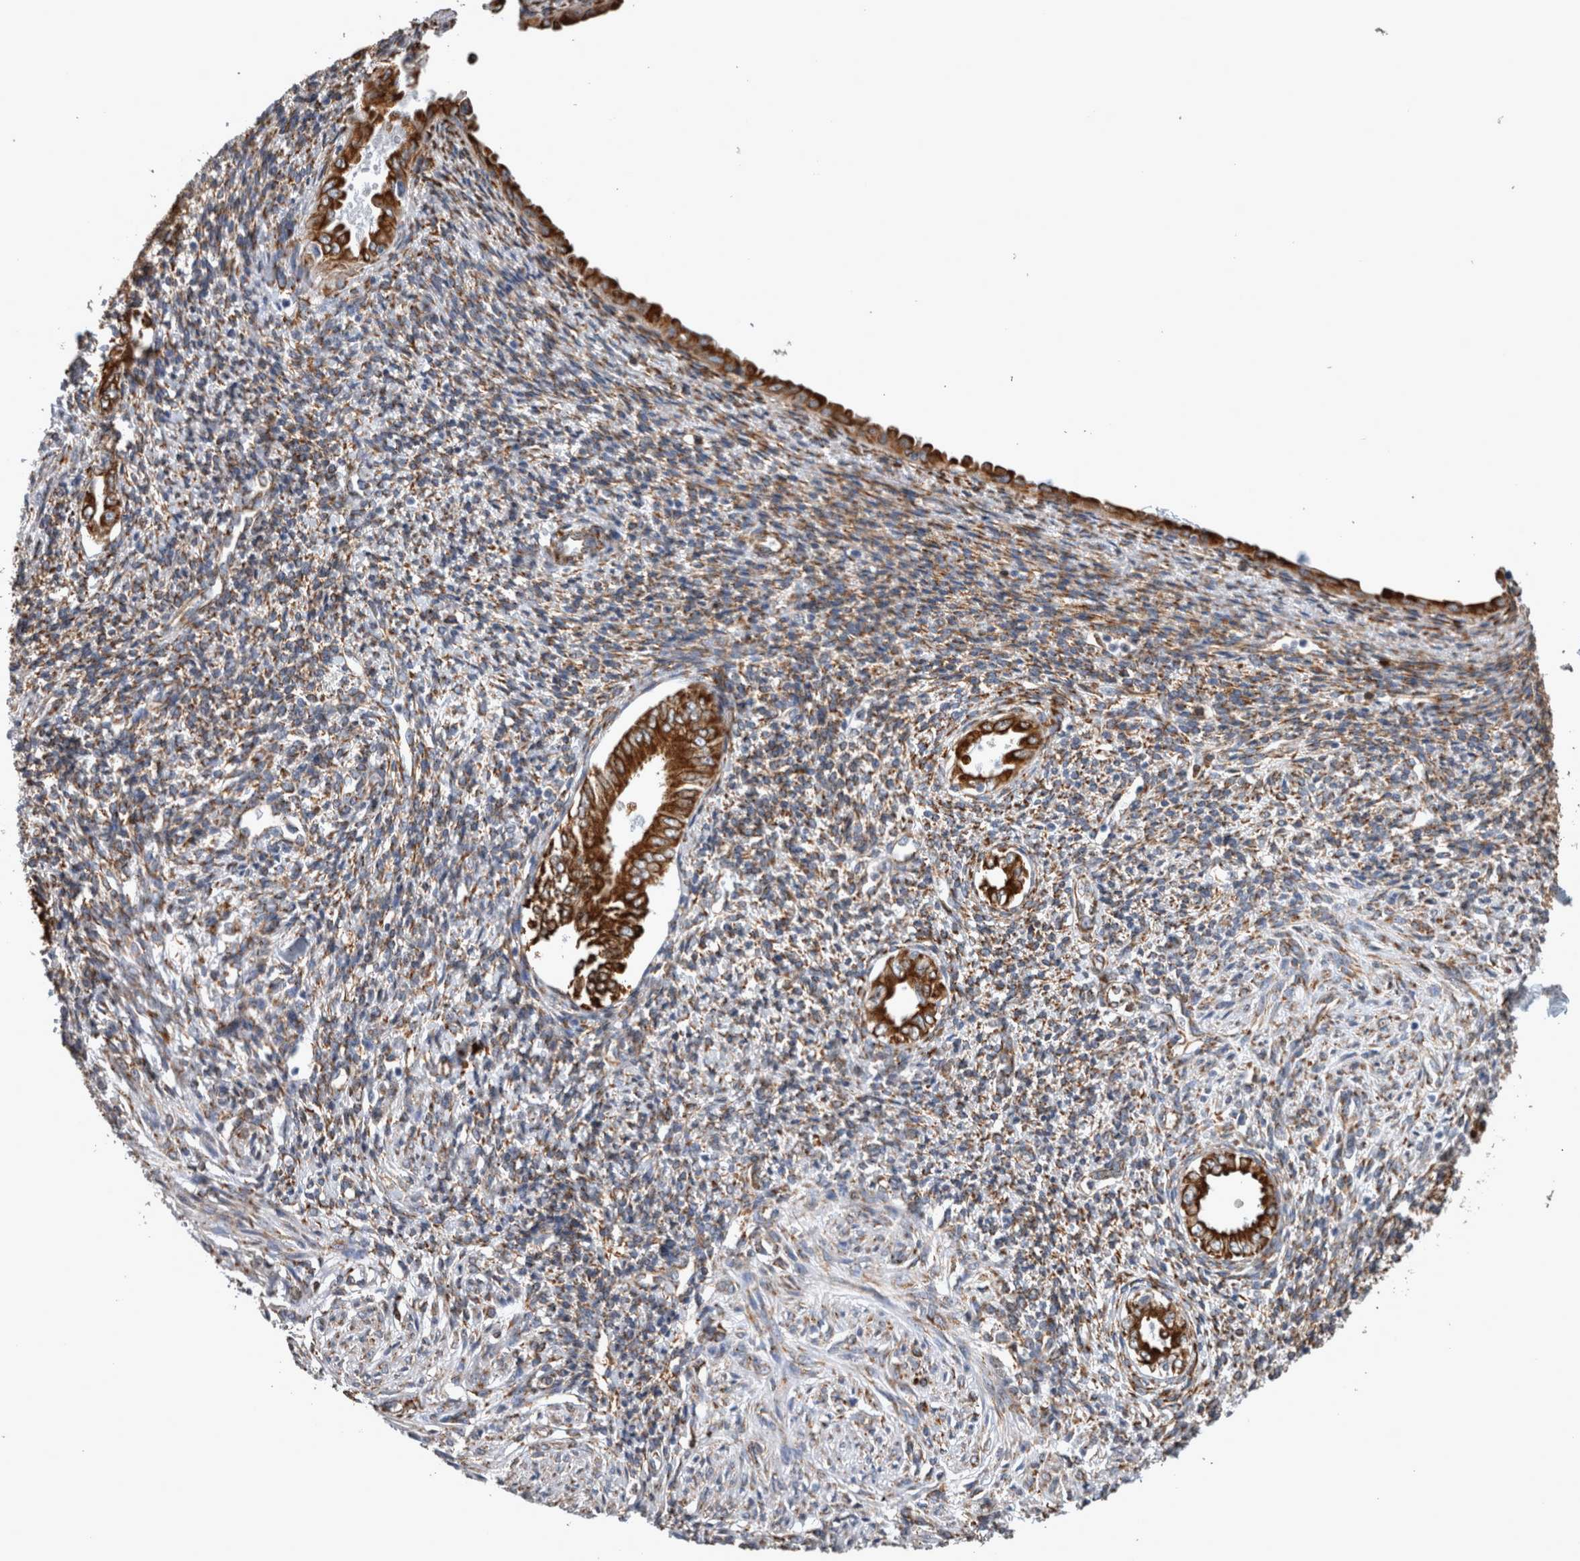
{"staining": {"intensity": "moderate", "quantity": ">75%", "location": "cytoplasmic/membranous"}, "tissue": "endometrium", "cell_type": "Cells in endometrial stroma", "image_type": "normal", "snomed": [{"axis": "morphology", "description": "Normal tissue, NOS"}, {"axis": "topography", "description": "Endometrium"}], "caption": "Human endometrium stained for a protein (brown) exhibits moderate cytoplasmic/membranous positive staining in about >75% of cells in endometrial stroma.", "gene": "FHIP2B", "patient": {"sex": "female", "age": 66}}